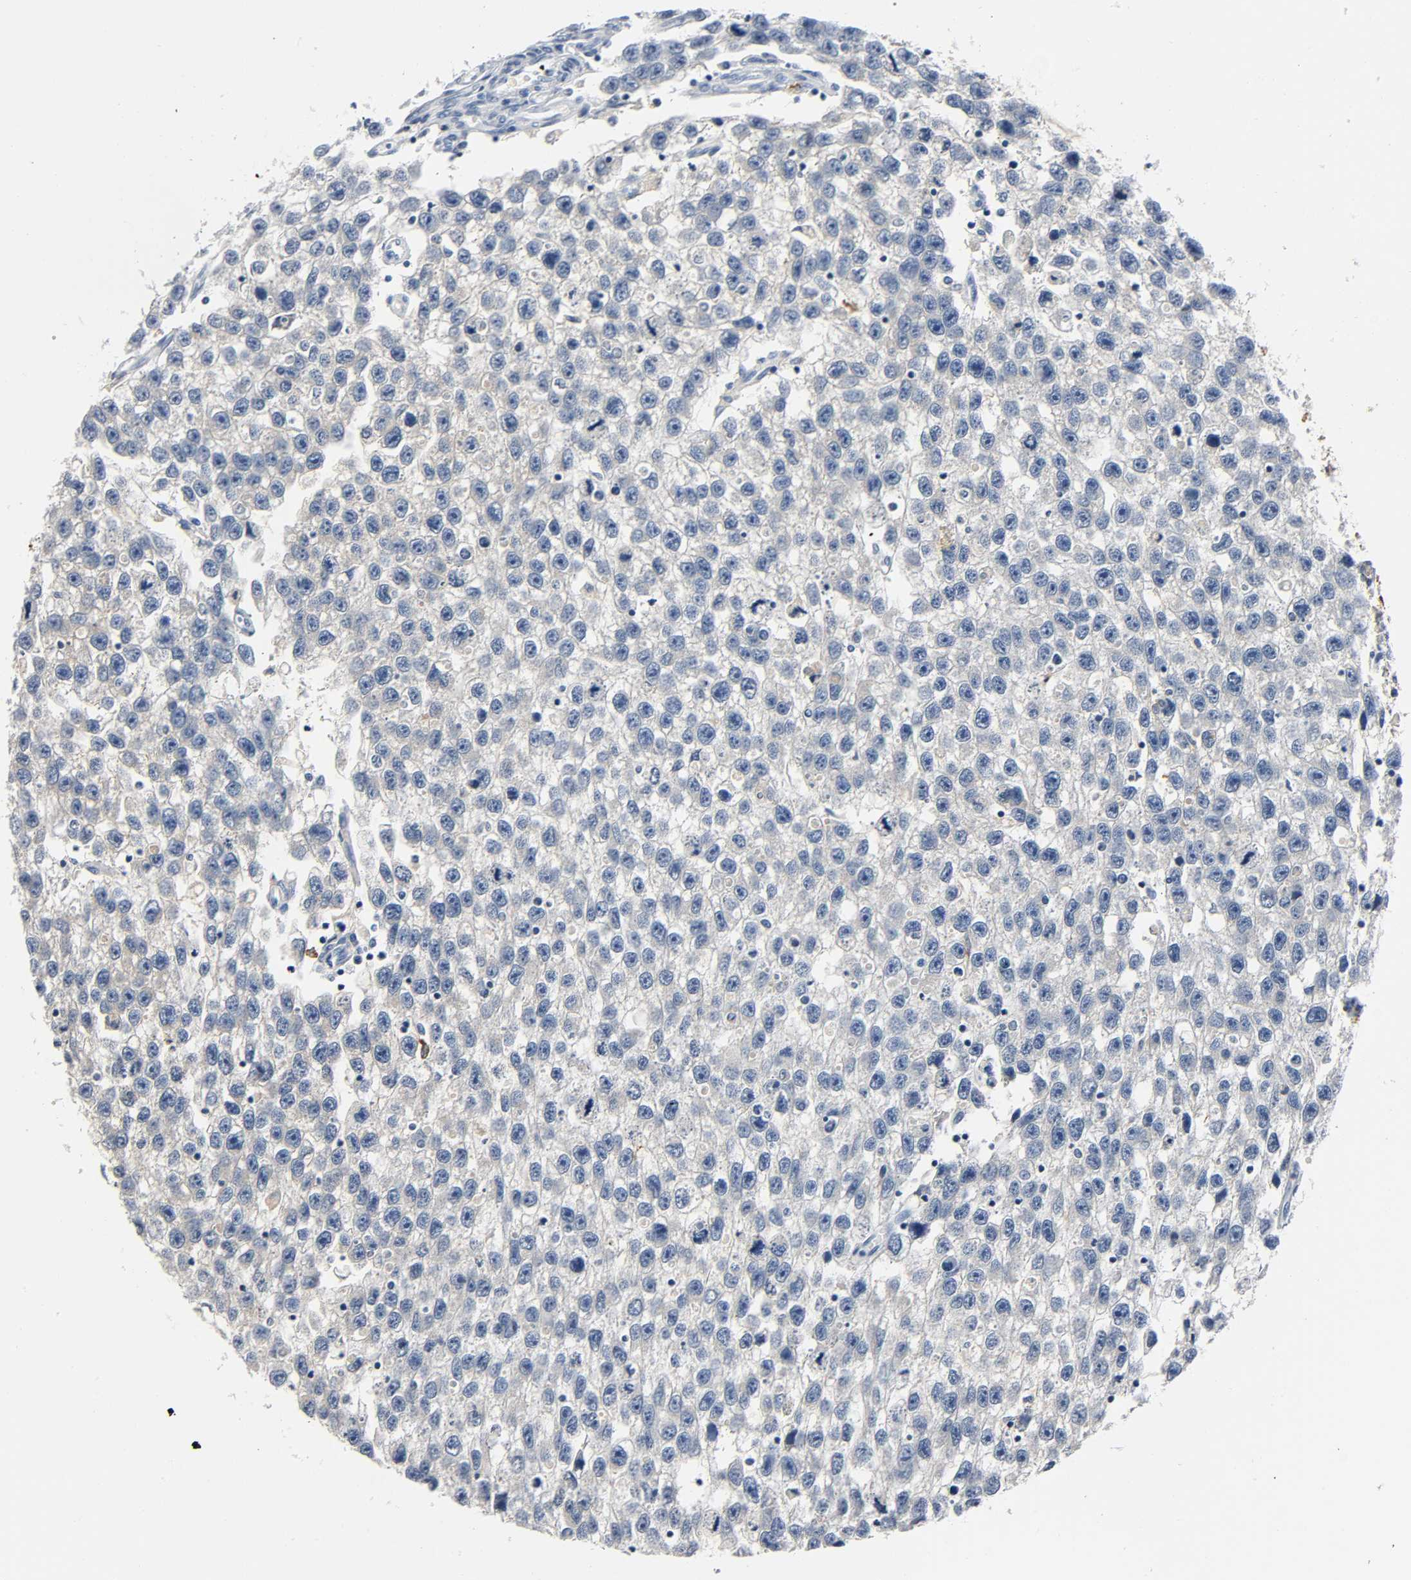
{"staining": {"intensity": "negative", "quantity": "none", "location": "none"}, "tissue": "testis cancer", "cell_type": "Tumor cells", "image_type": "cancer", "snomed": [{"axis": "morphology", "description": "Seminoma, NOS"}, {"axis": "topography", "description": "Testis"}], "caption": "Immunohistochemistry micrograph of human testis seminoma stained for a protein (brown), which displays no positivity in tumor cells. Nuclei are stained in blue.", "gene": "ANPEP", "patient": {"sex": "male", "age": 33}}